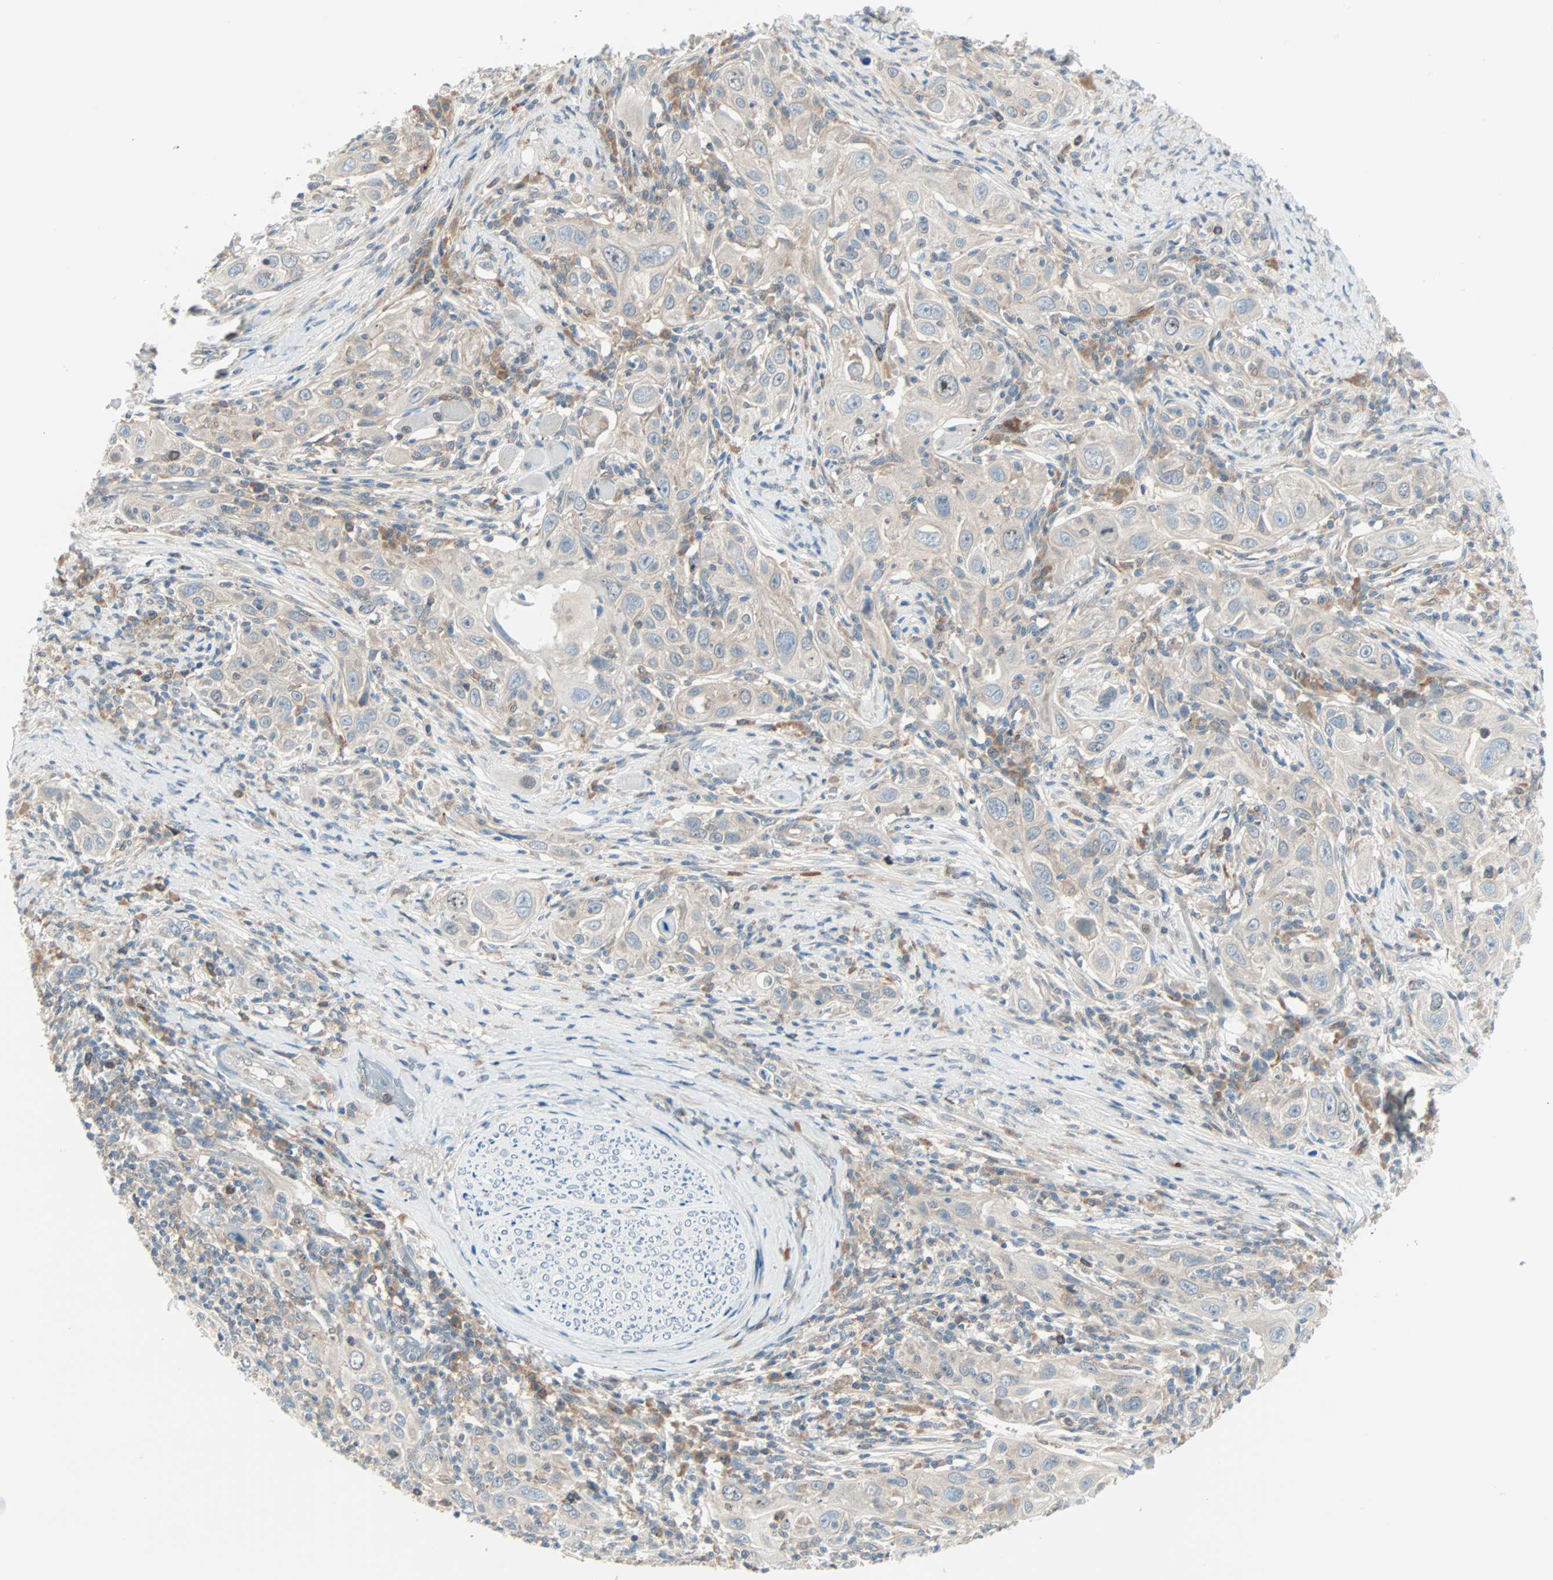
{"staining": {"intensity": "weak", "quantity": "25%-75%", "location": "cytoplasmic/membranous"}, "tissue": "skin cancer", "cell_type": "Tumor cells", "image_type": "cancer", "snomed": [{"axis": "morphology", "description": "Squamous cell carcinoma, NOS"}, {"axis": "topography", "description": "Skin"}], "caption": "Human skin cancer (squamous cell carcinoma) stained with a protein marker reveals weak staining in tumor cells.", "gene": "SMIM8", "patient": {"sex": "female", "age": 88}}